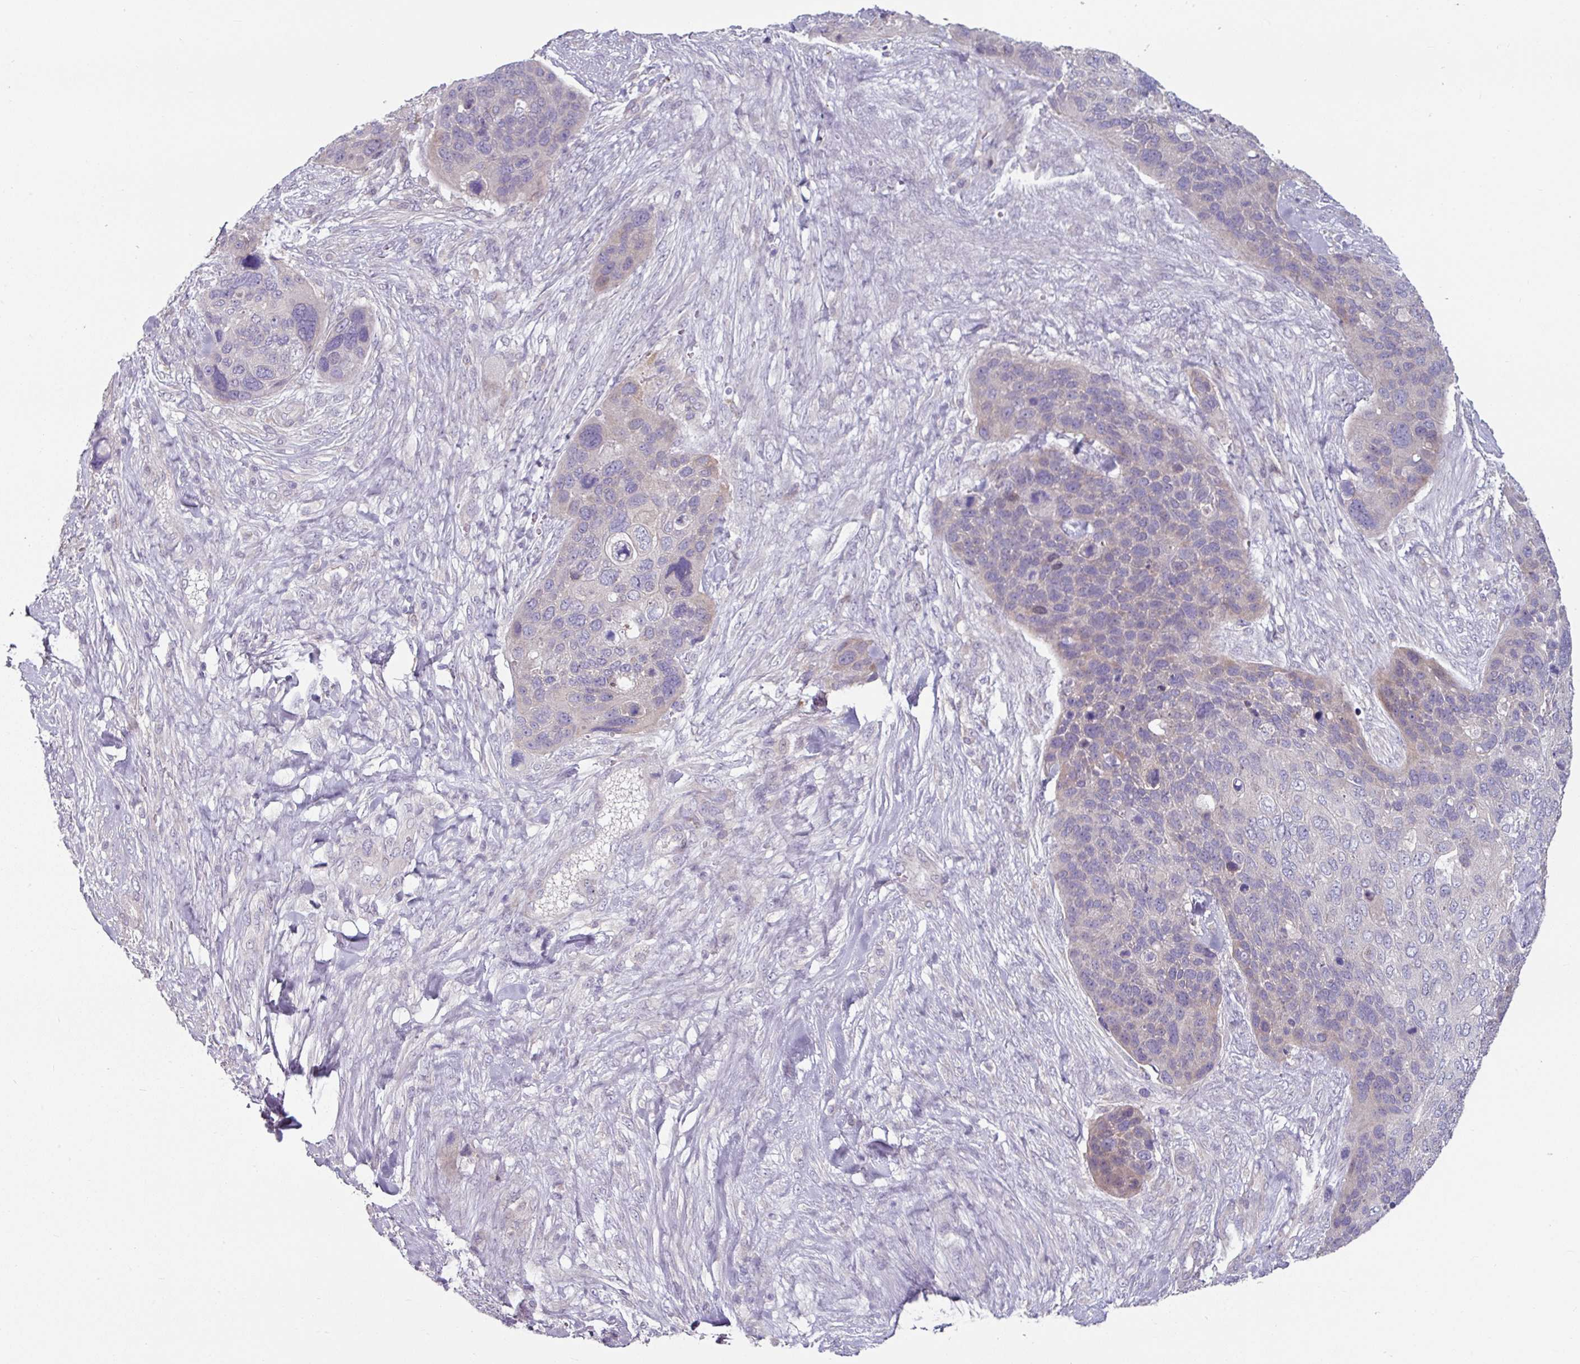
{"staining": {"intensity": "negative", "quantity": "none", "location": "none"}, "tissue": "skin cancer", "cell_type": "Tumor cells", "image_type": "cancer", "snomed": [{"axis": "morphology", "description": "Basal cell carcinoma"}, {"axis": "topography", "description": "Skin"}], "caption": "Tumor cells show no significant protein expression in basal cell carcinoma (skin).", "gene": "MTMR14", "patient": {"sex": "female", "age": 74}}